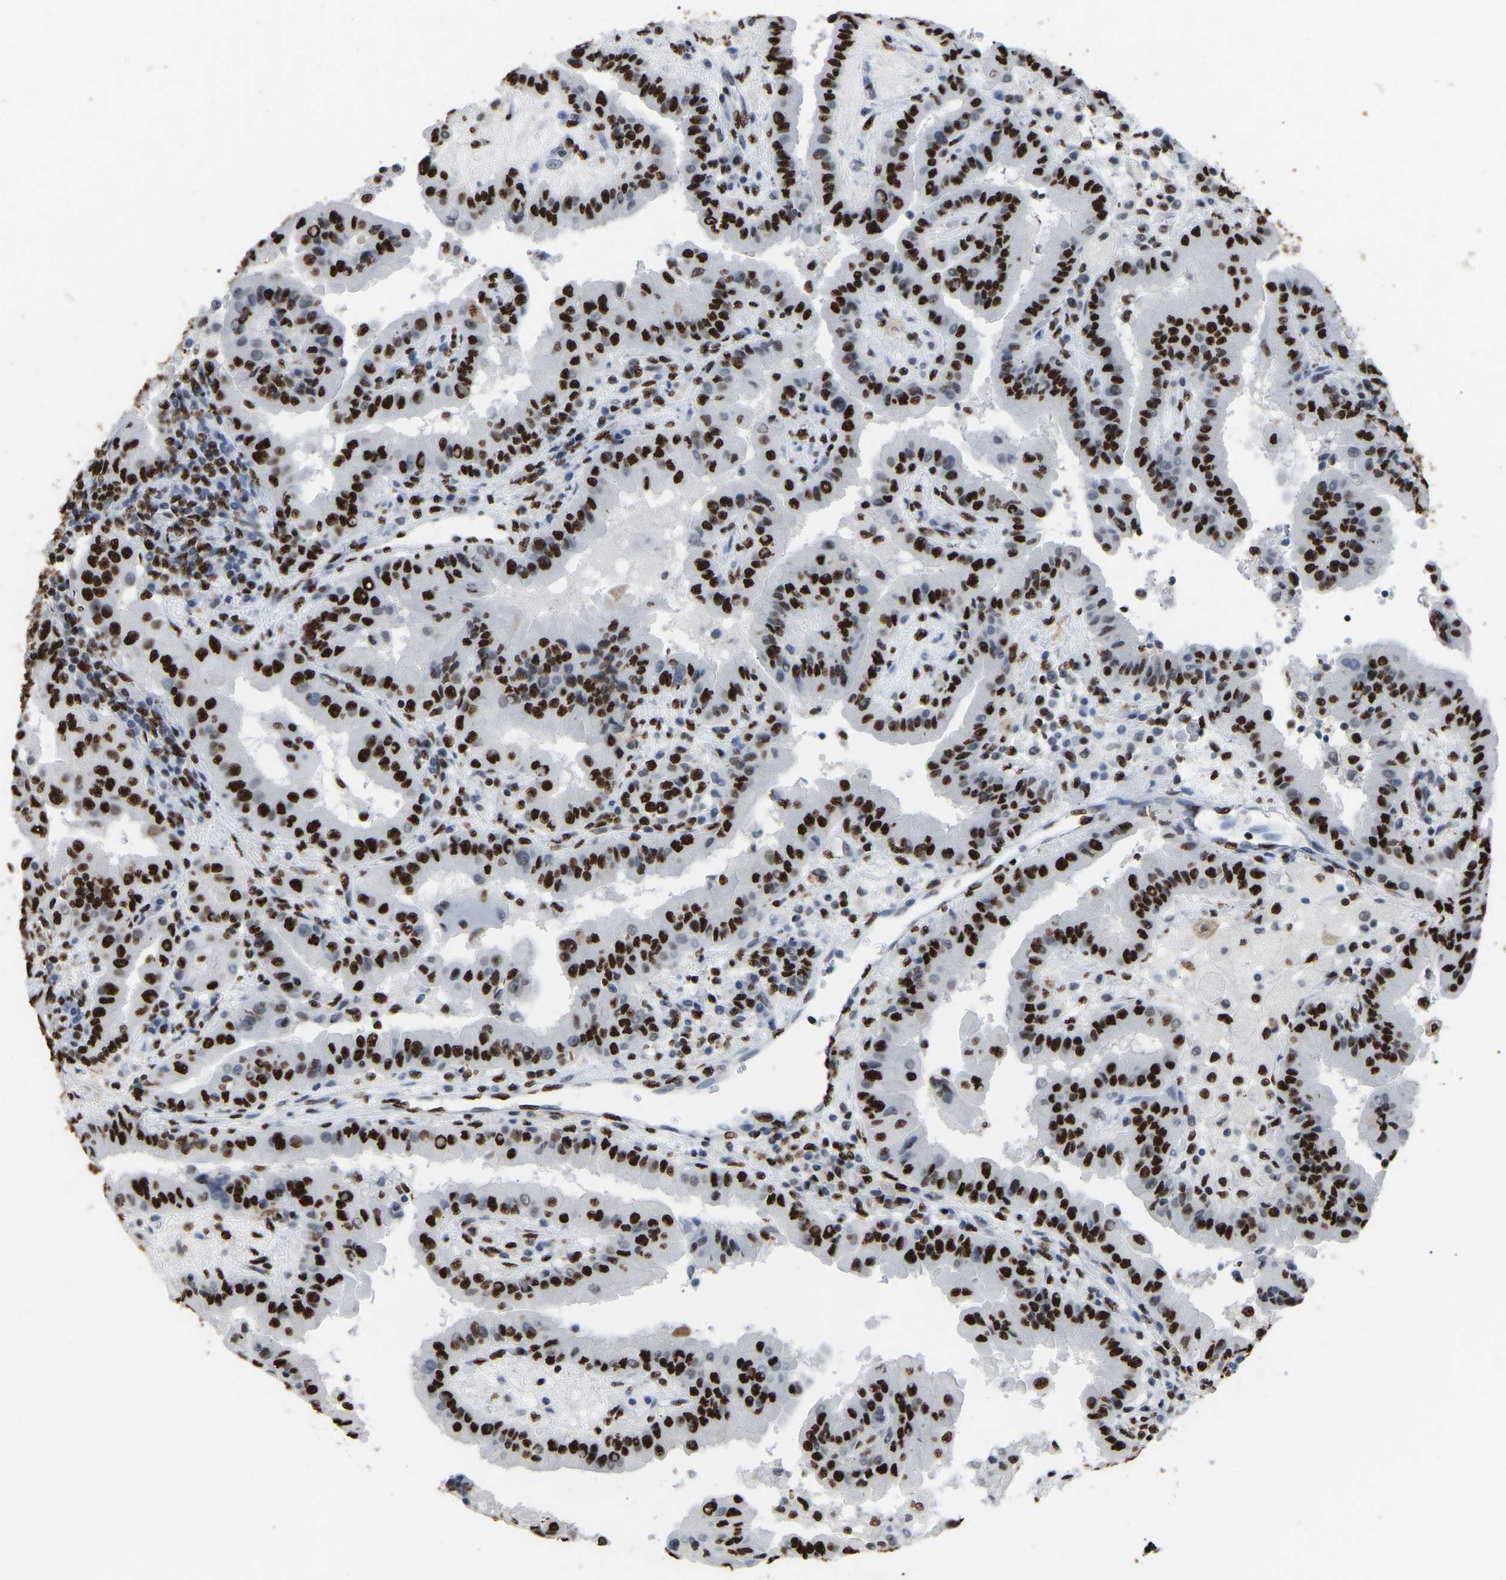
{"staining": {"intensity": "strong", "quantity": ">75%", "location": "nuclear"}, "tissue": "thyroid cancer", "cell_type": "Tumor cells", "image_type": "cancer", "snomed": [{"axis": "morphology", "description": "Papillary adenocarcinoma, NOS"}, {"axis": "topography", "description": "Thyroid gland"}], "caption": "A histopathology image of human thyroid cancer (papillary adenocarcinoma) stained for a protein displays strong nuclear brown staining in tumor cells. The staining is performed using DAB (3,3'-diaminobenzidine) brown chromogen to label protein expression. The nuclei are counter-stained blue using hematoxylin.", "gene": "RBL2", "patient": {"sex": "male", "age": 33}}